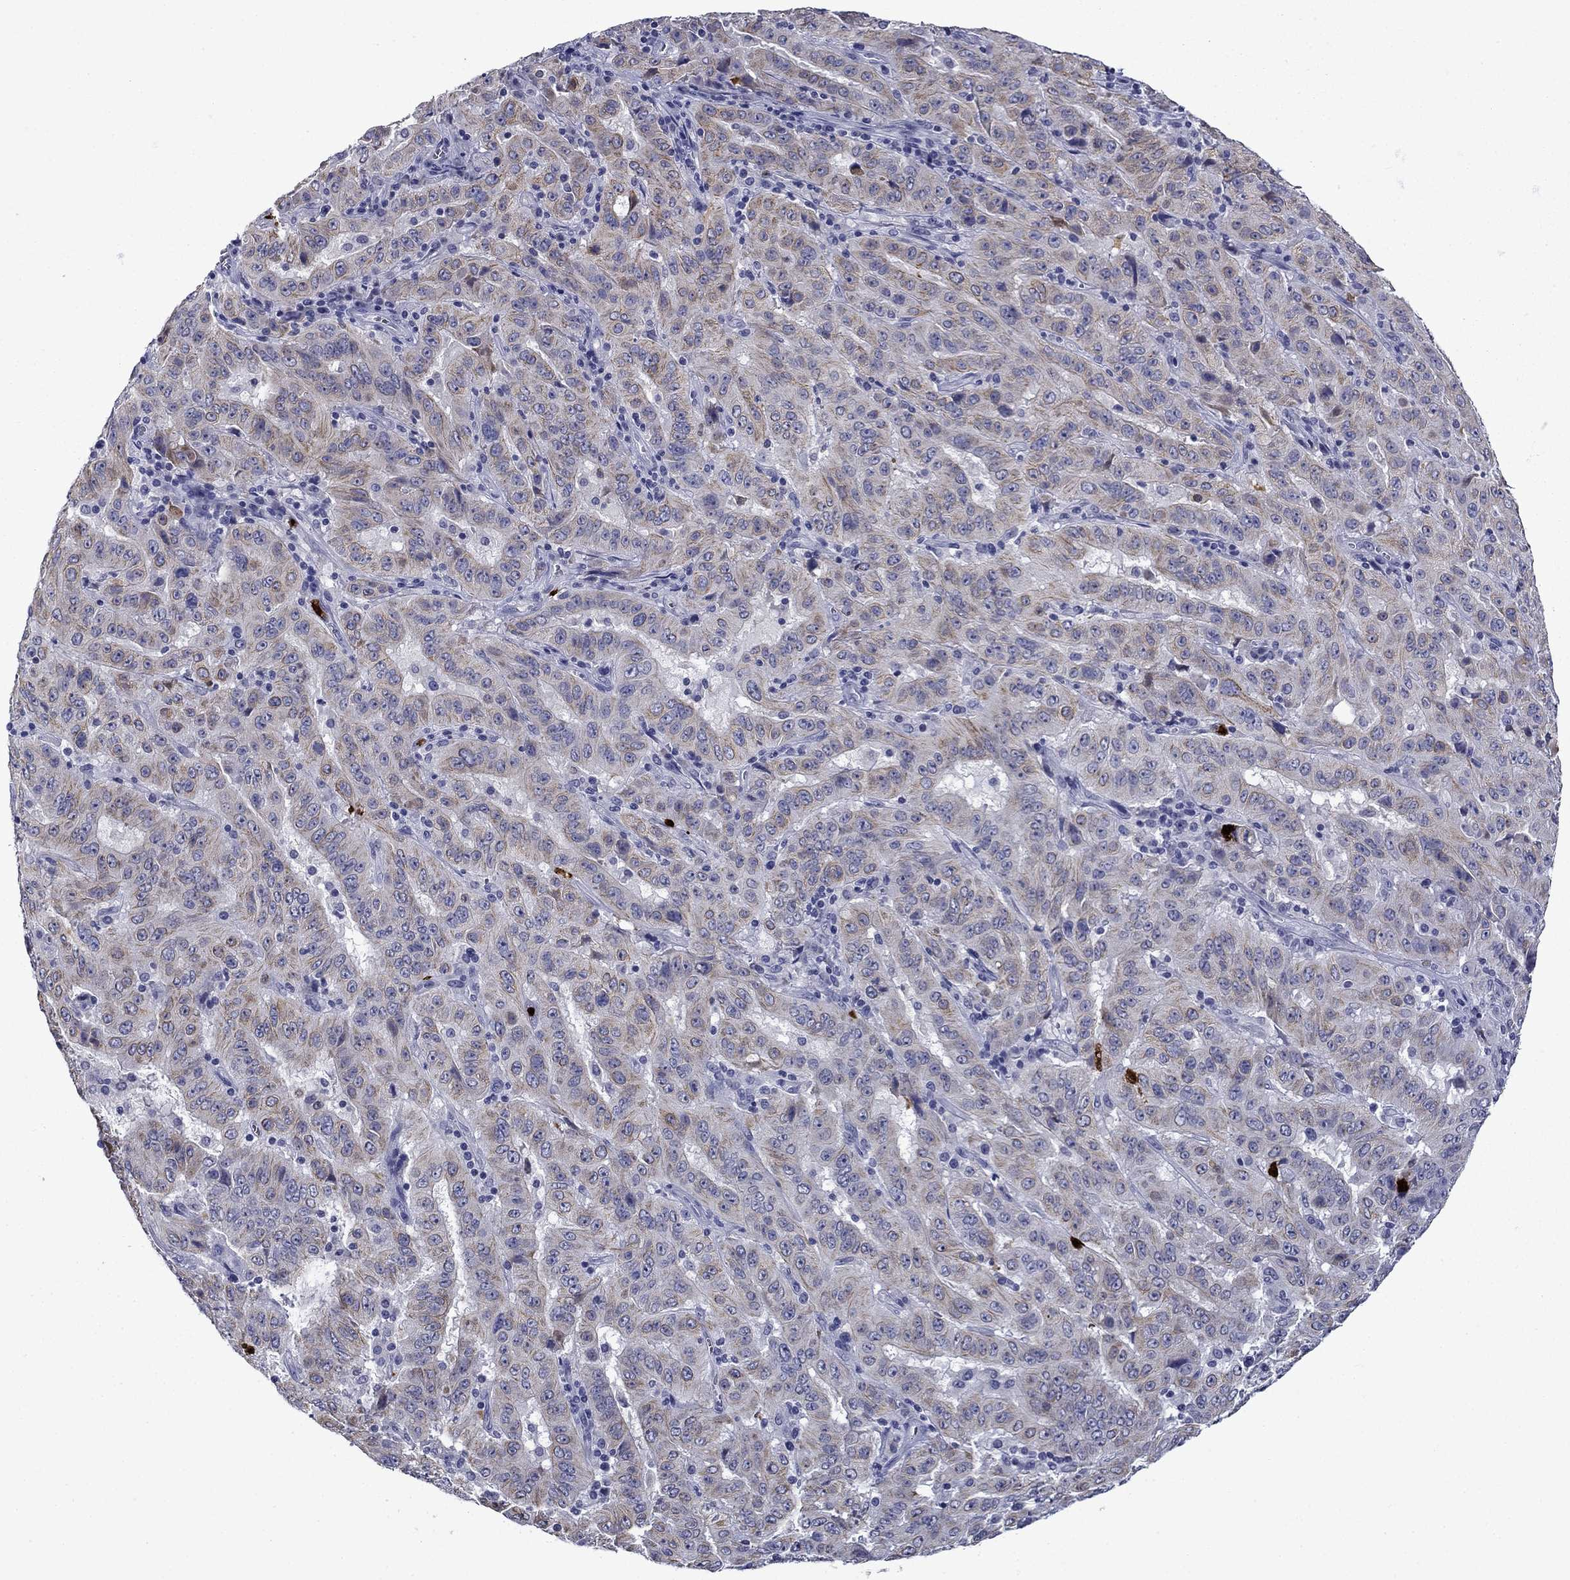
{"staining": {"intensity": "weak", "quantity": "25%-75%", "location": "cytoplasmic/membranous"}, "tissue": "pancreatic cancer", "cell_type": "Tumor cells", "image_type": "cancer", "snomed": [{"axis": "morphology", "description": "Adenocarcinoma, NOS"}, {"axis": "topography", "description": "Pancreas"}], "caption": "Protein expression analysis of human pancreatic cancer (adenocarcinoma) reveals weak cytoplasmic/membranous staining in about 25%-75% of tumor cells.", "gene": "IRF5", "patient": {"sex": "male", "age": 63}}